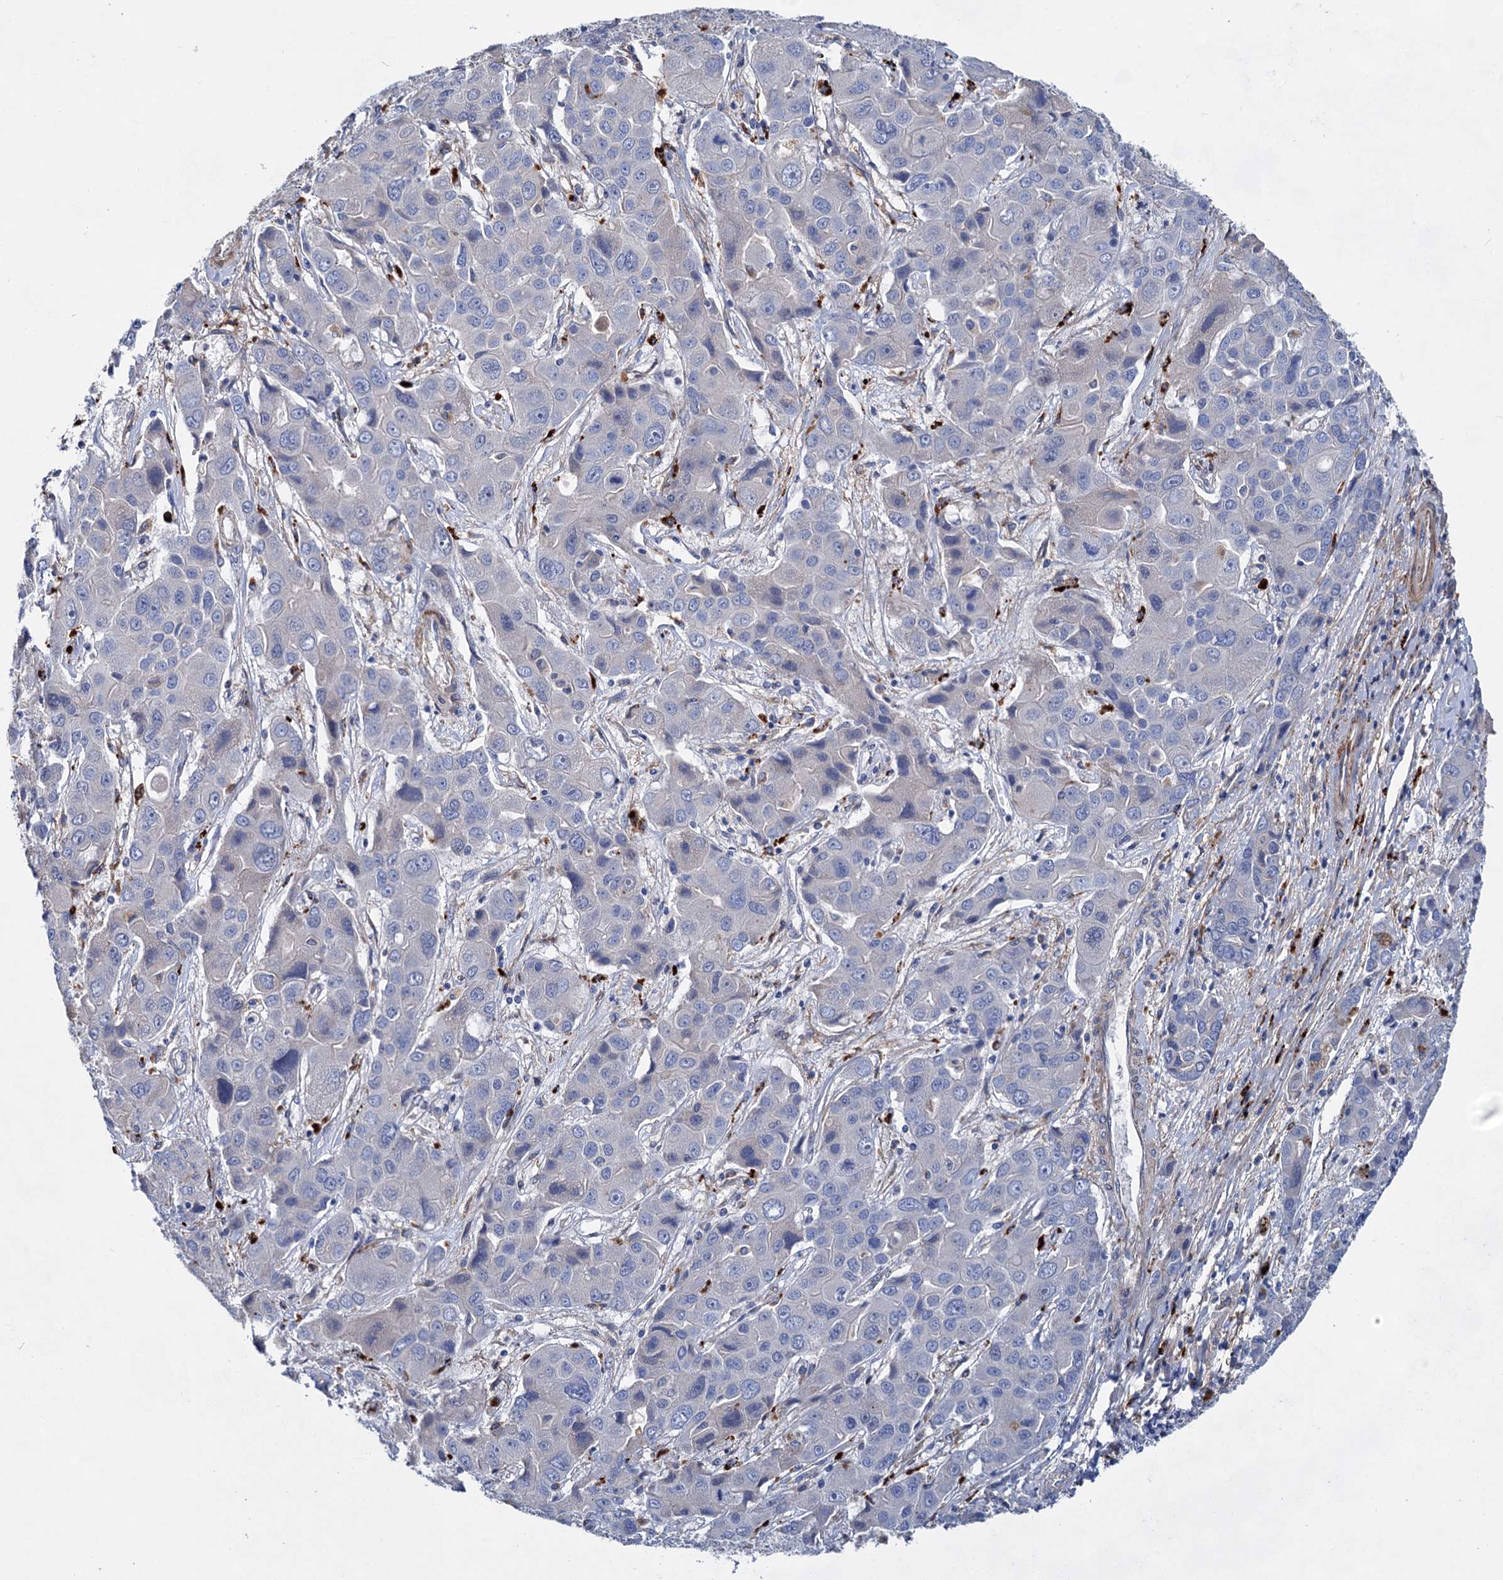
{"staining": {"intensity": "negative", "quantity": "none", "location": "none"}, "tissue": "liver cancer", "cell_type": "Tumor cells", "image_type": "cancer", "snomed": [{"axis": "morphology", "description": "Cholangiocarcinoma"}, {"axis": "topography", "description": "Liver"}], "caption": "Tumor cells show no significant staining in liver cholangiocarcinoma. (DAB (3,3'-diaminobenzidine) immunohistochemistry with hematoxylin counter stain).", "gene": "GPR155", "patient": {"sex": "male", "age": 67}}